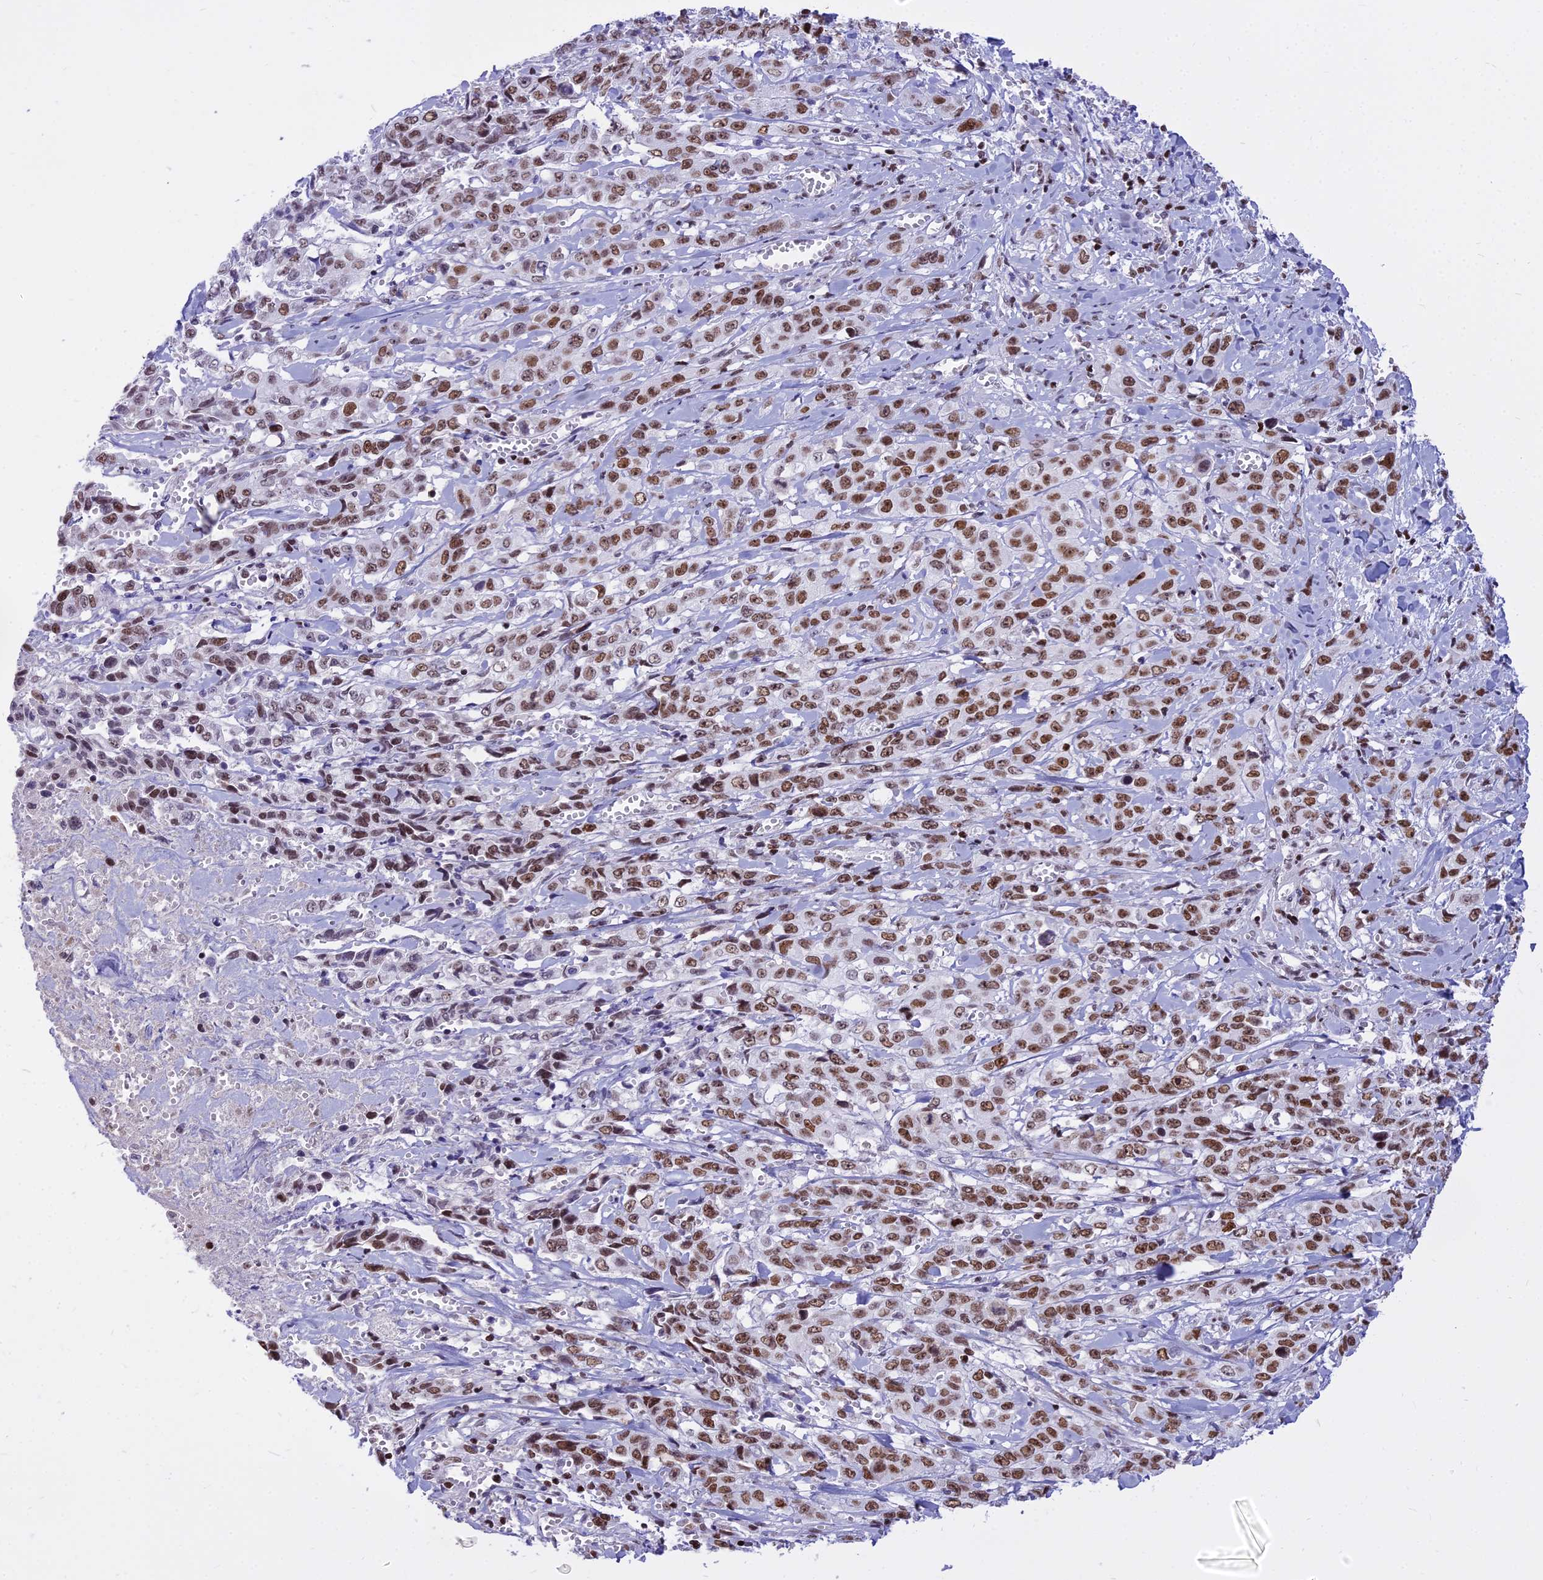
{"staining": {"intensity": "moderate", "quantity": "25%-75%", "location": "nuclear"}, "tissue": "stomach cancer", "cell_type": "Tumor cells", "image_type": "cancer", "snomed": [{"axis": "morphology", "description": "Adenocarcinoma, NOS"}, {"axis": "topography", "description": "Stomach, upper"}], "caption": "Immunohistochemical staining of human stomach cancer shows moderate nuclear protein staining in about 25%-75% of tumor cells.", "gene": "PARP1", "patient": {"sex": "male", "age": 62}}